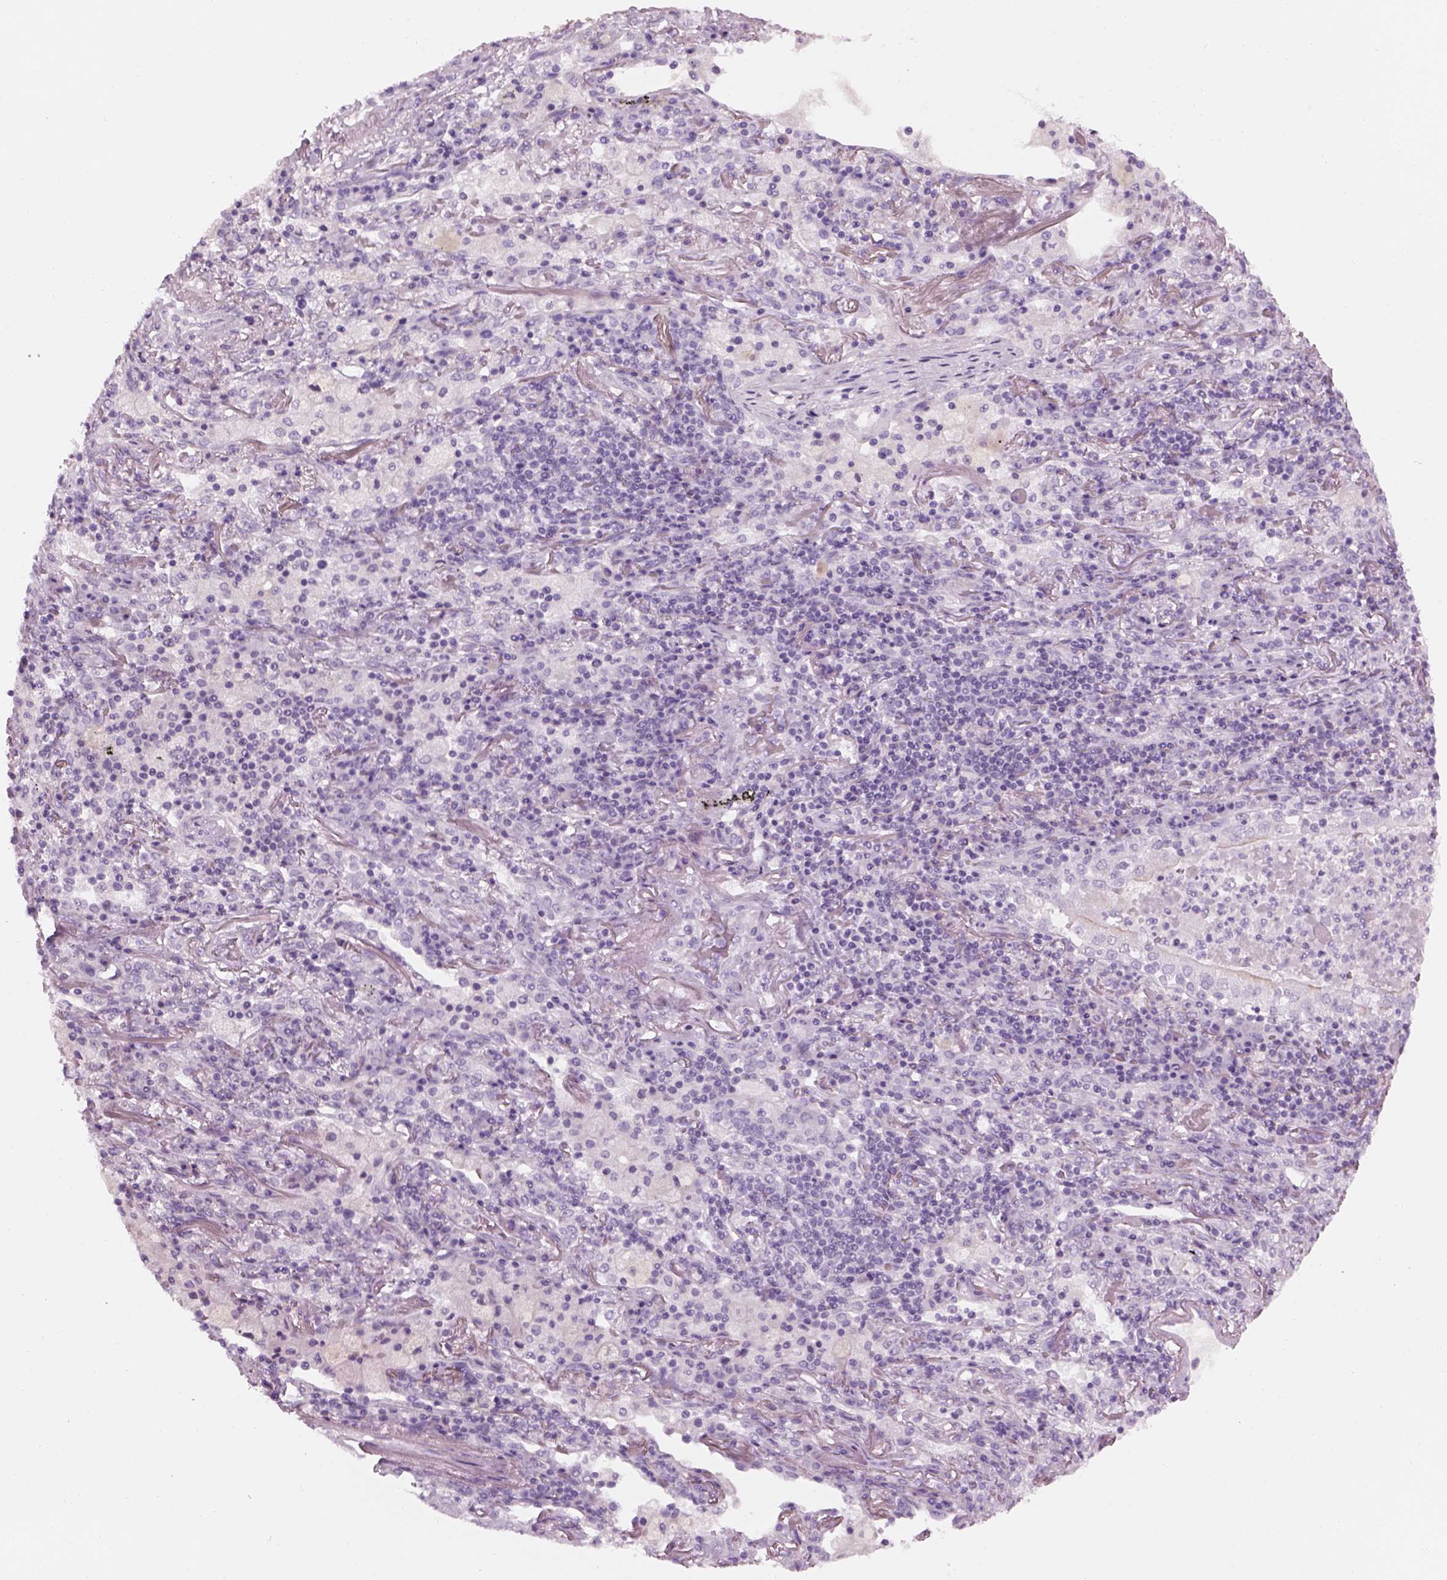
{"staining": {"intensity": "negative", "quantity": "none", "location": "none"}, "tissue": "lung cancer", "cell_type": "Tumor cells", "image_type": "cancer", "snomed": [{"axis": "morphology", "description": "Normal tissue, NOS"}, {"axis": "morphology", "description": "Squamous cell carcinoma, NOS"}, {"axis": "topography", "description": "Bronchus"}, {"axis": "topography", "description": "Lung"}], "caption": "Lung squamous cell carcinoma stained for a protein using immunohistochemistry demonstrates no expression tumor cells.", "gene": "GAS2L2", "patient": {"sex": "male", "age": 64}}